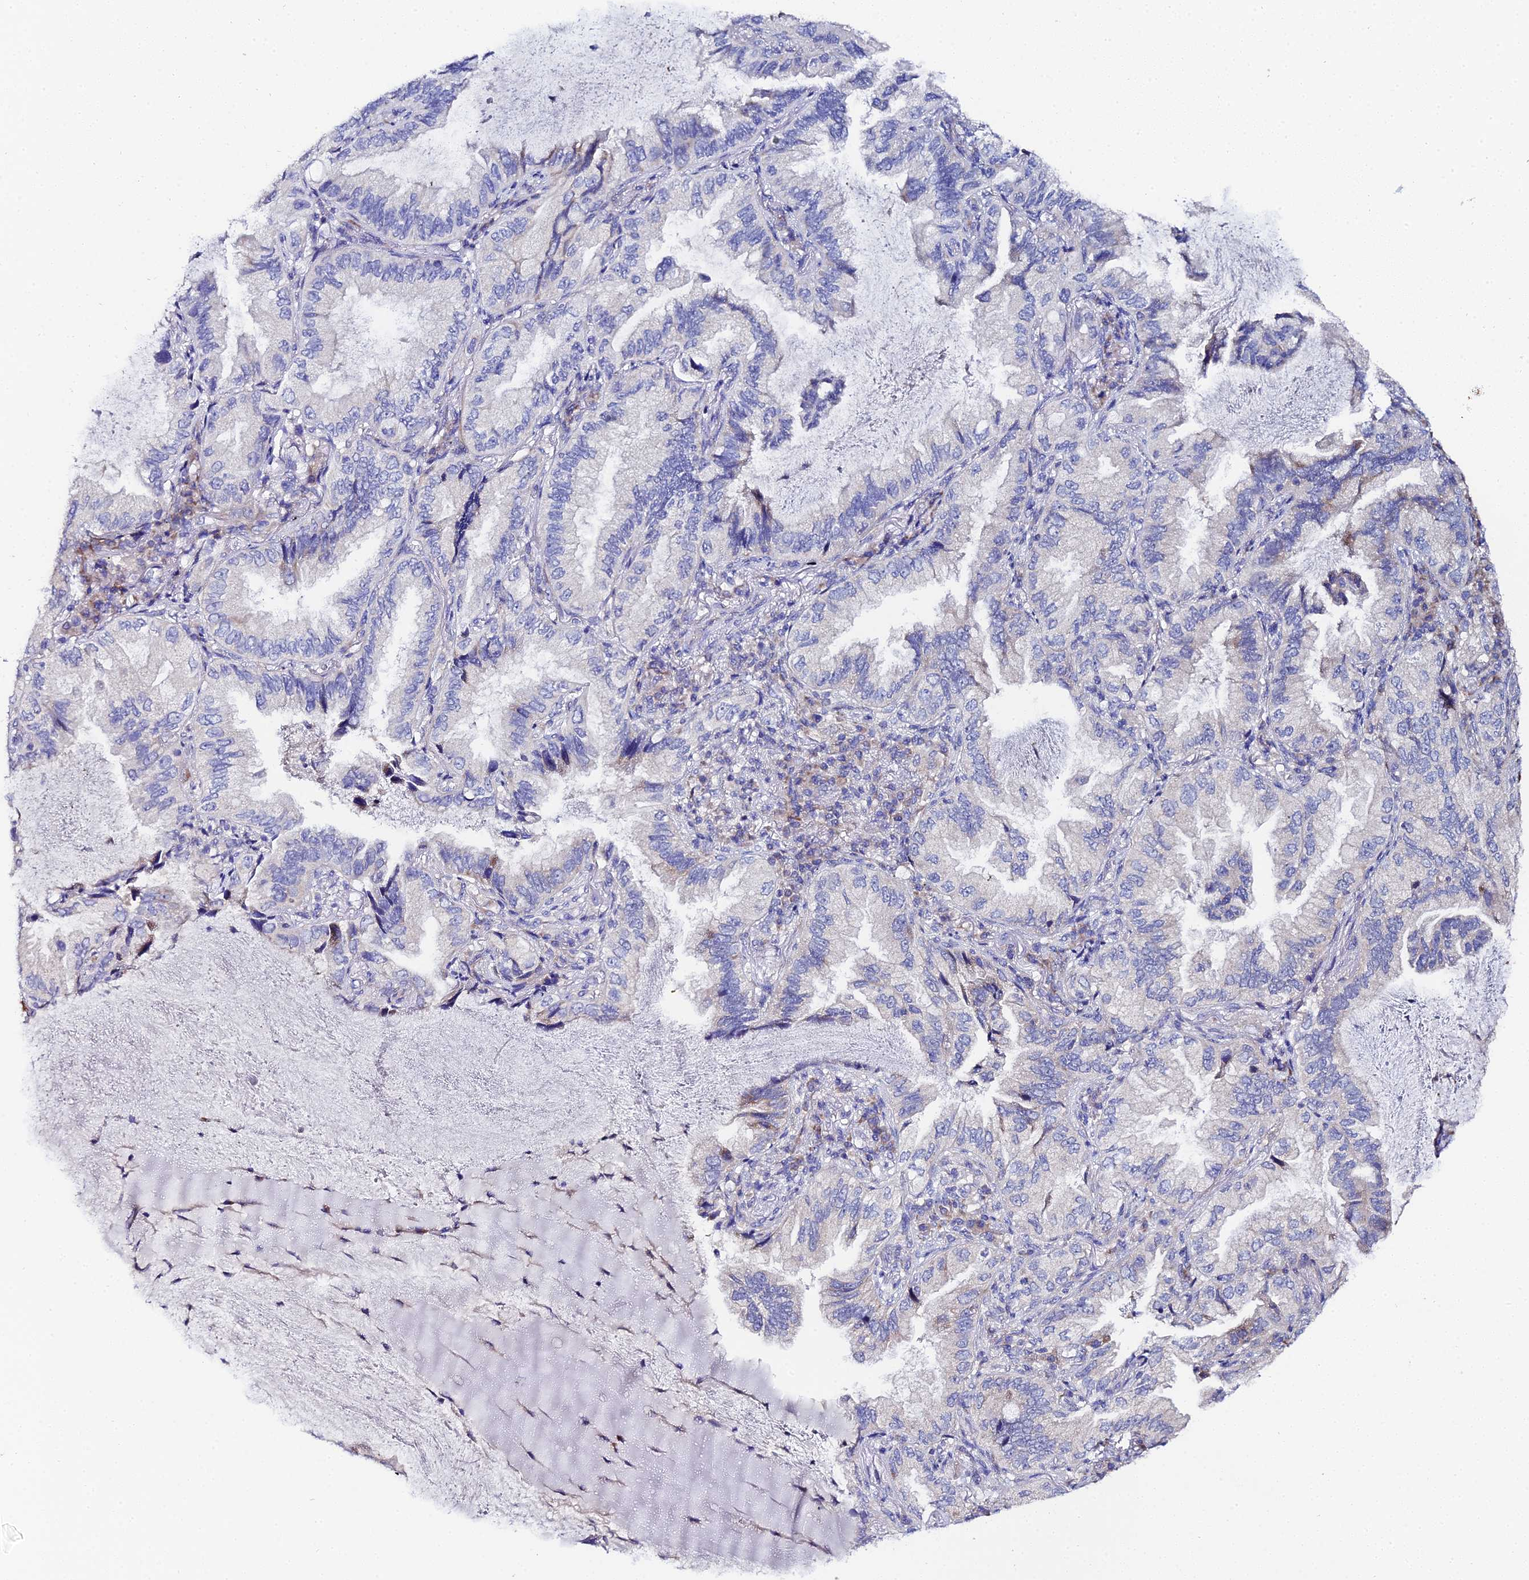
{"staining": {"intensity": "weak", "quantity": "<25%", "location": "cytoplasmic/membranous"}, "tissue": "lung cancer", "cell_type": "Tumor cells", "image_type": "cancer", "snomed": [{"axis": "morphology", "description": "Adenocarcinoma, NOS"}, {"axis": "topography", "description": "Lung"}], "caption": "Lung adenocarcinoma was stained to show a protein in brown. There is no significant positivity in tumor cells.", "gene": "UBE2L3", "patient": {"sex": "female", "age": 69}}